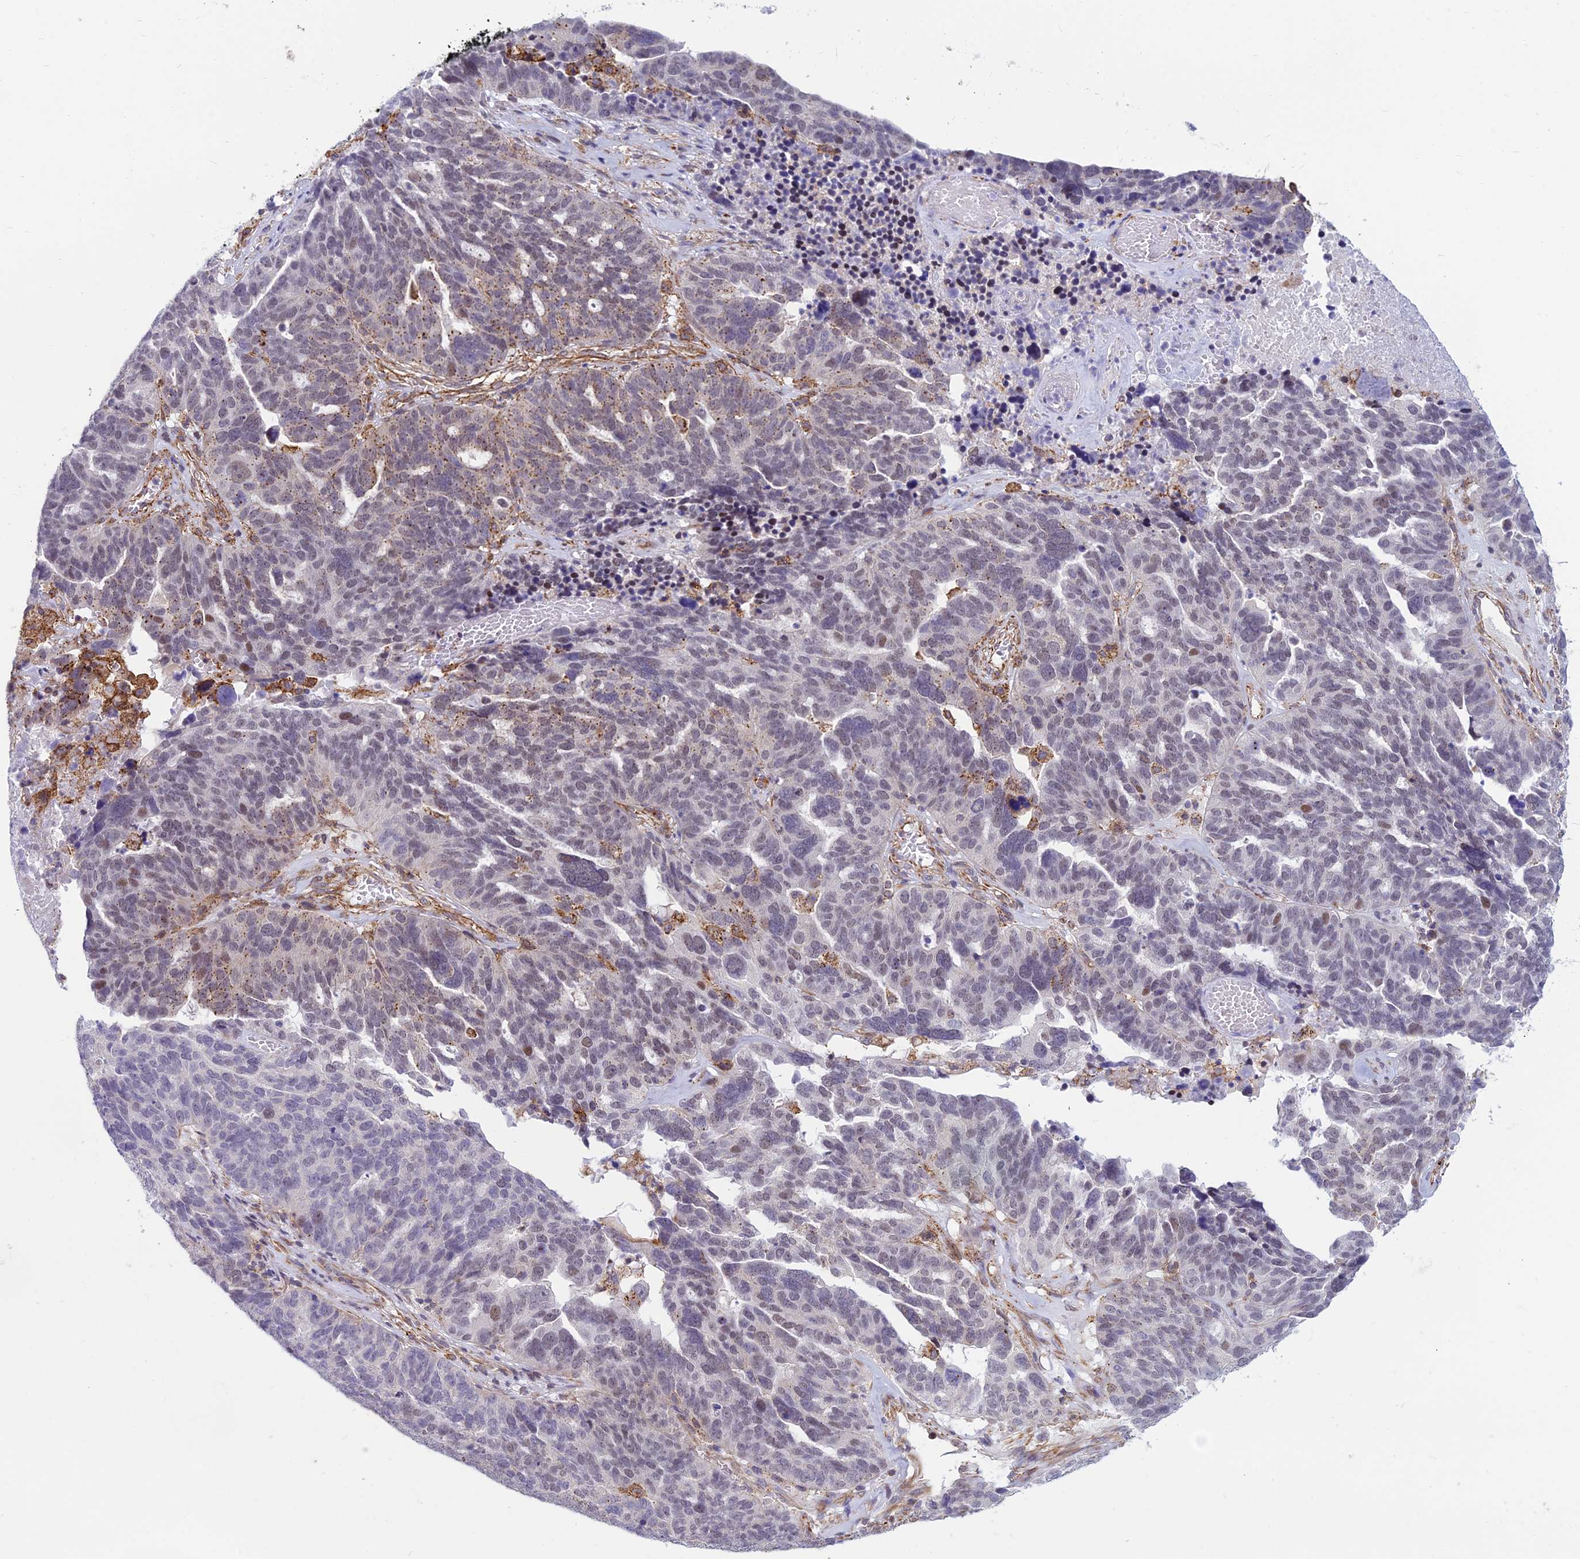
{"staining": {"intensity": "moderate", "quantity": "<25%", "location": "cytoplasmic/membranous,nuclear"}, "tissue": "ovarian cancer", "cell_type": "Tumor cells", "image_type": "cancer", "snomed": [{"axis": "morphology", "description": "Cystadenocarcinoma, serous, NOS"}, {"axis": "topography", "description": "Ovary"}], "caption": "Immunohistochemistry (DAB) staining of human ovarian serous cystadenocarcinoma displays moderate cytoplasmic/membranous and nuclear protein expression in about <25% of tumor cells.", "gene": "SAPCD2", "patient": {"sex": "female", "age": 59}}